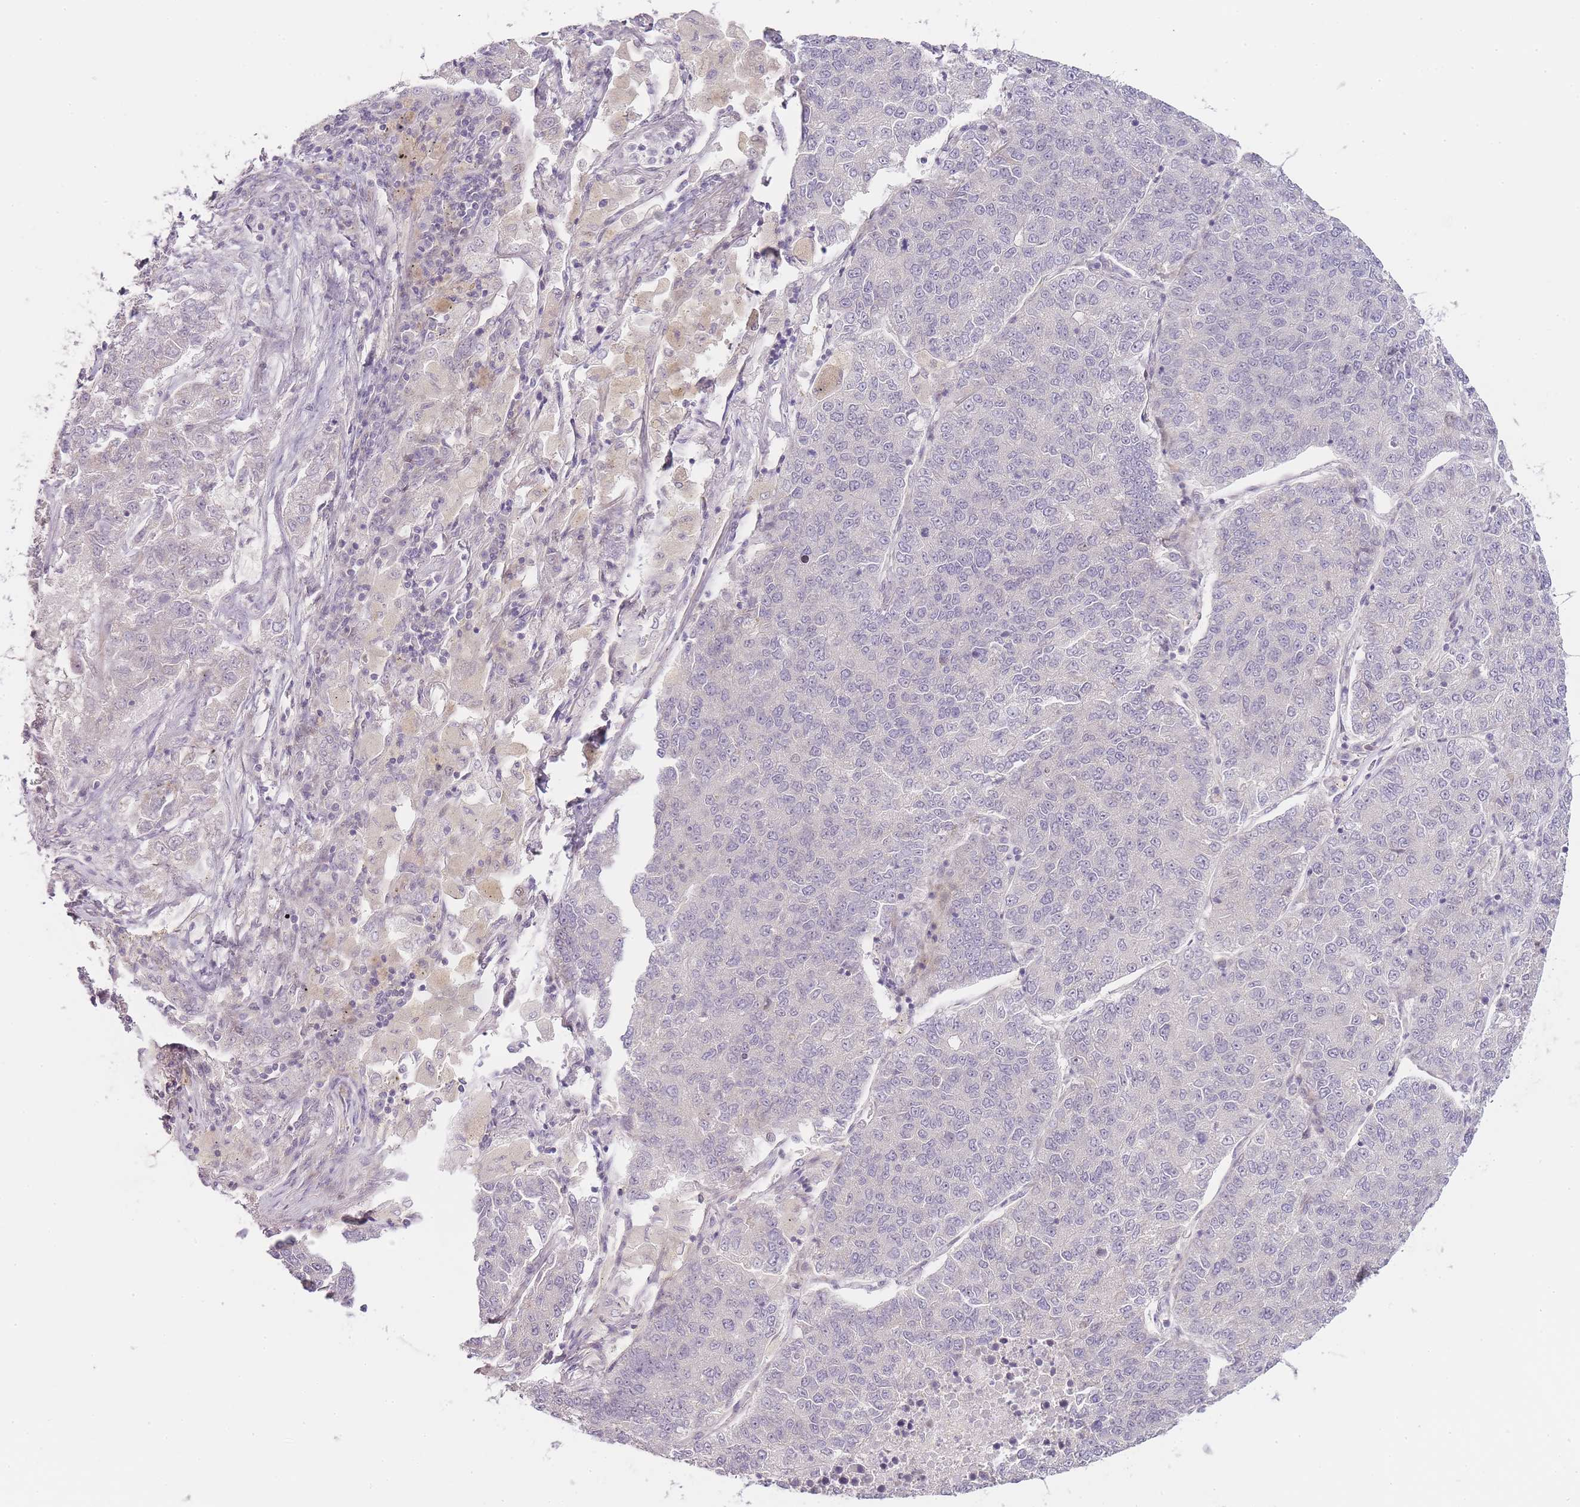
{"staining": {"intensity": "negative", "quantity": "none", "location": "none"}, "tissue": "lung cancer", "cell_type": "Tumor cells", "image_type": "cancer", "snomed": [{"axis": "morphology", "description": "Adenocarcinoma, NOS"}, {"axis": "topography", "description": "Lung"}], "caption": "Immunohistochemistry of lung adenocarcinoma exhibits no expression in tumor cells.", "gene": "OGG1", "patient": {"sex": "male", "age": 49}}